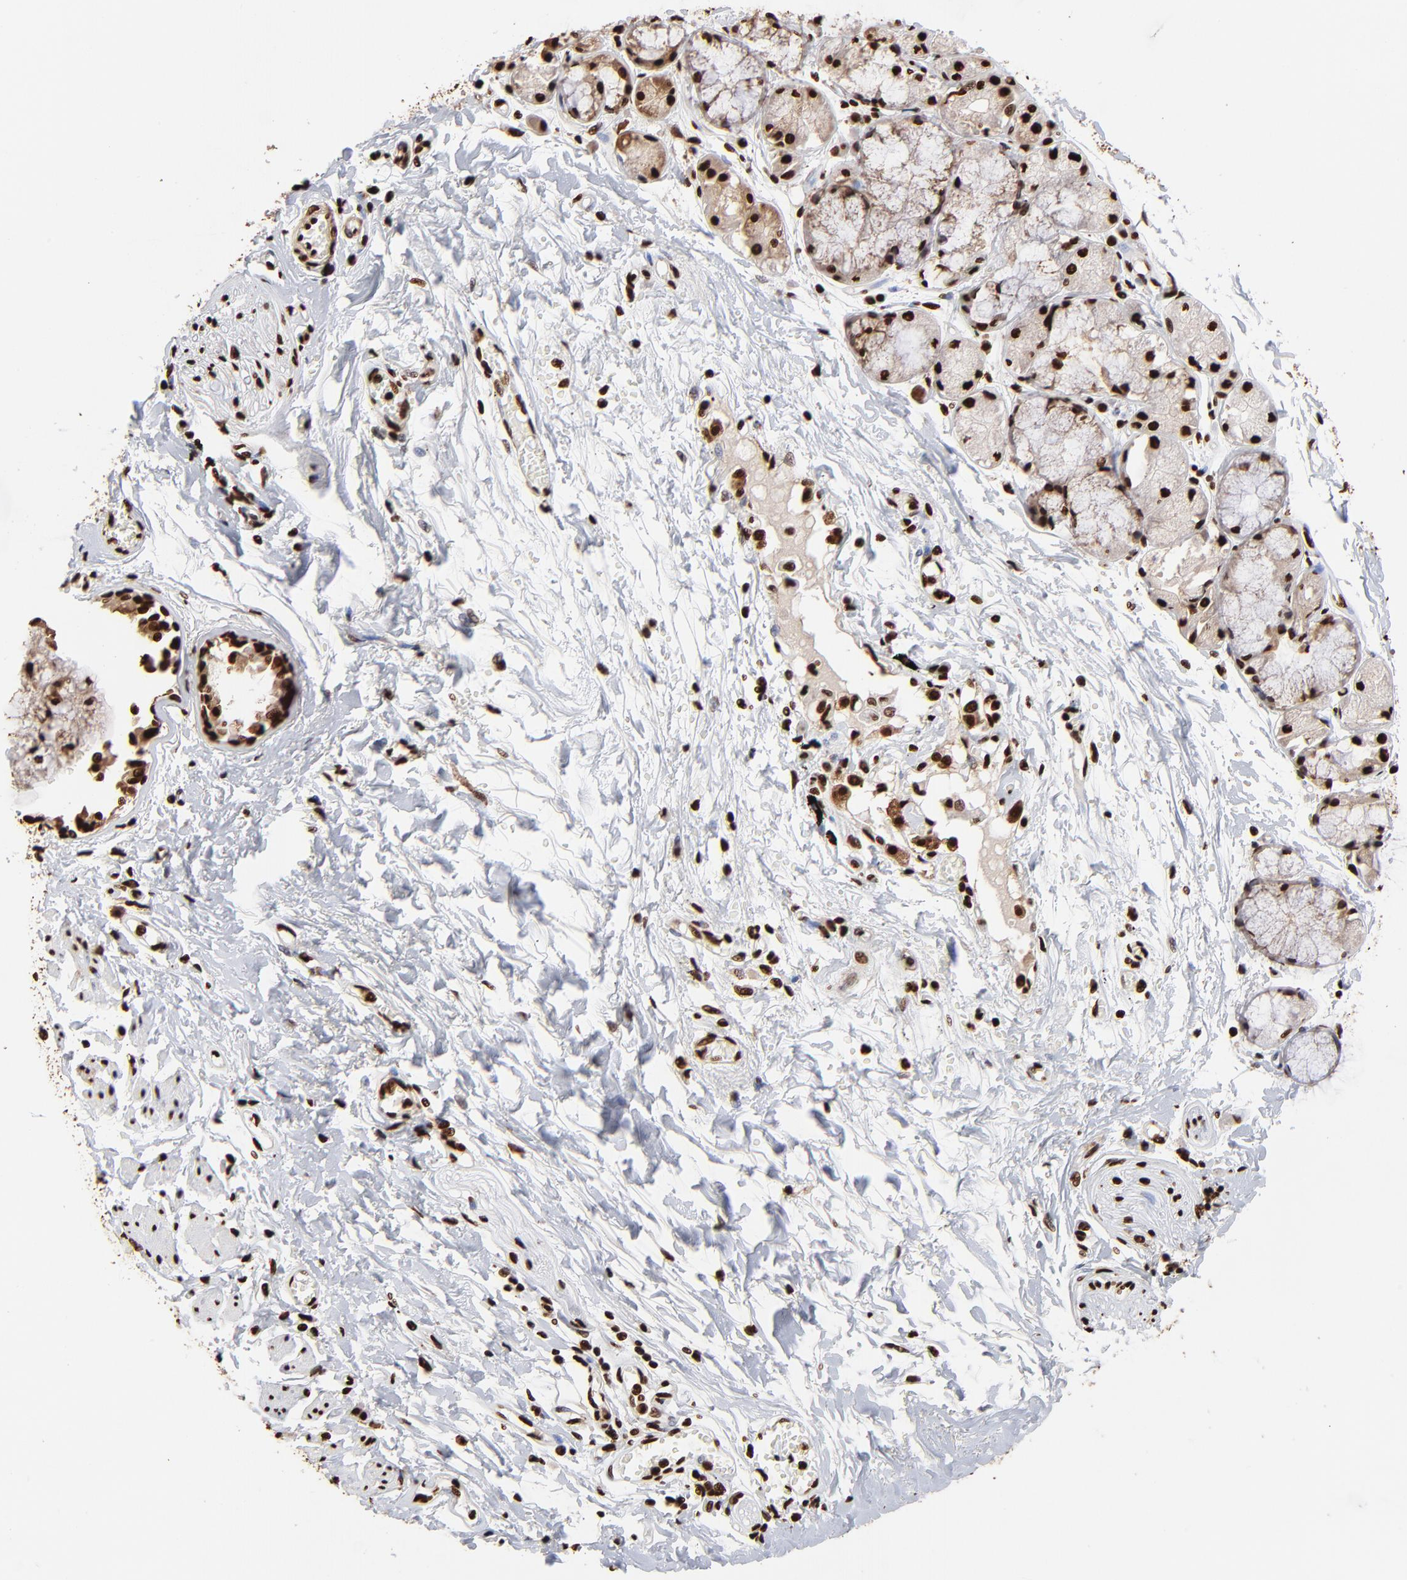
{"staining": {"intensity": "strong", "quantity": ">75%", "location": "nuclear"}, "tissue": "bronchus", "cell_type": "Respiratory epithelial cells", "image_type": "normal", "snomed": [{"axis": "morphology", "description": "Normal tissue, NOS"}, {"axis": "topography", "description": "Bronchus"}, {"axis": "topography", "description": "Lung"}], "caption": "Bronchus stained for a protein (brown) shows strong nuclear positive positivity in approximately >75% of respiratory epithelial cells.", "gene": "ZNF544", "patient": {"sex": "female", "age": 56}}